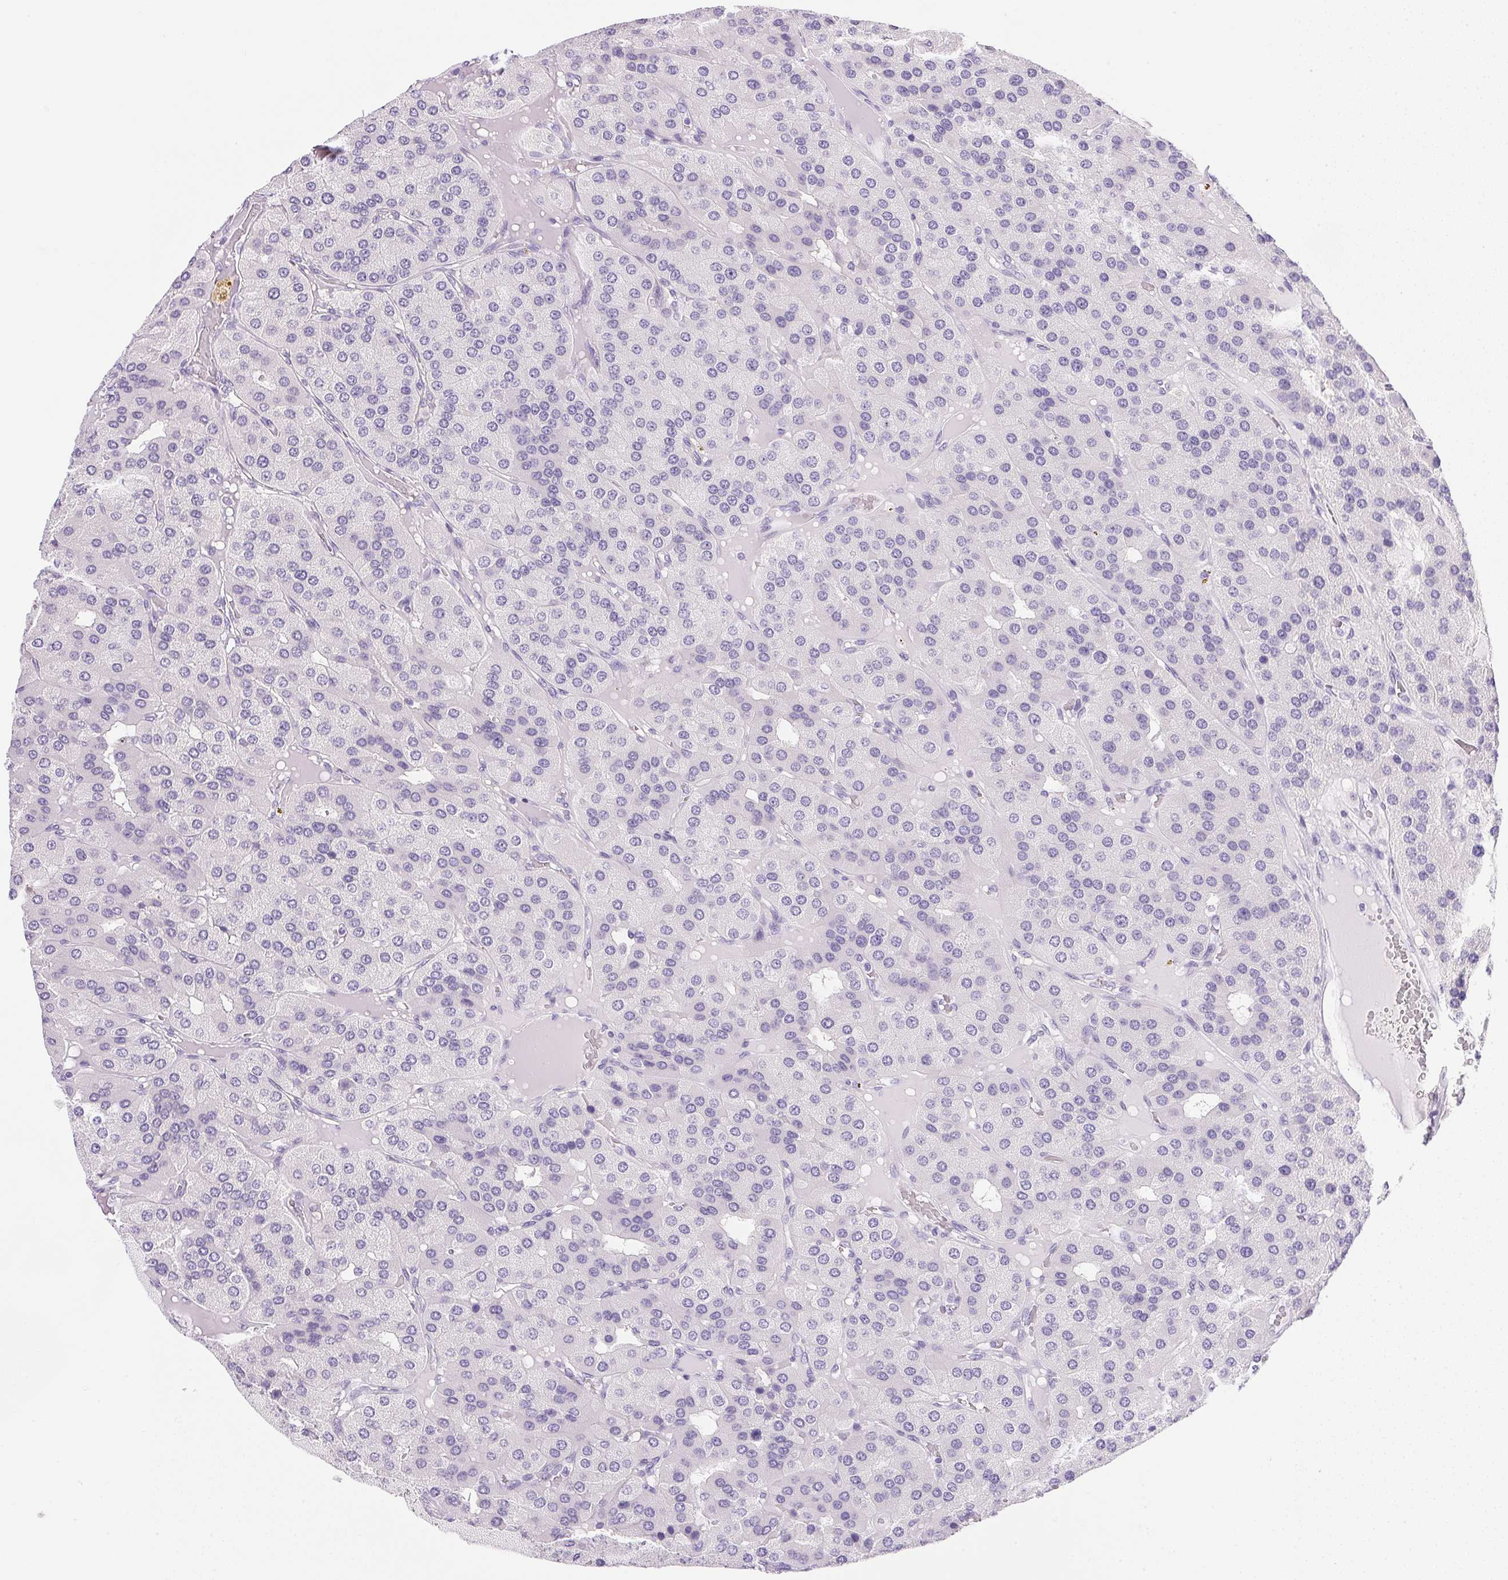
{"staining": {"intensity": "negative", "quantity": "none", "location": "none"}, "tissue": "parathyroid gland", "cell_type": "Glandular cells", "image_type": "normal", "snomed": [{"axis": "morphology", "description": "Normal tissue, NOS"}, {"axis": "morphology", "description": "Adenoma, NOS"}, {"axis": "topography", "description": "Parathyroid gland"}], "caption": "DAB immunohistochemical staining of unremarkable parathyroid gland demonstrates no significant staining in glandular cells.", "gene": "ATP6V0A4", "patient": {"sex": "female", "age": 86}}